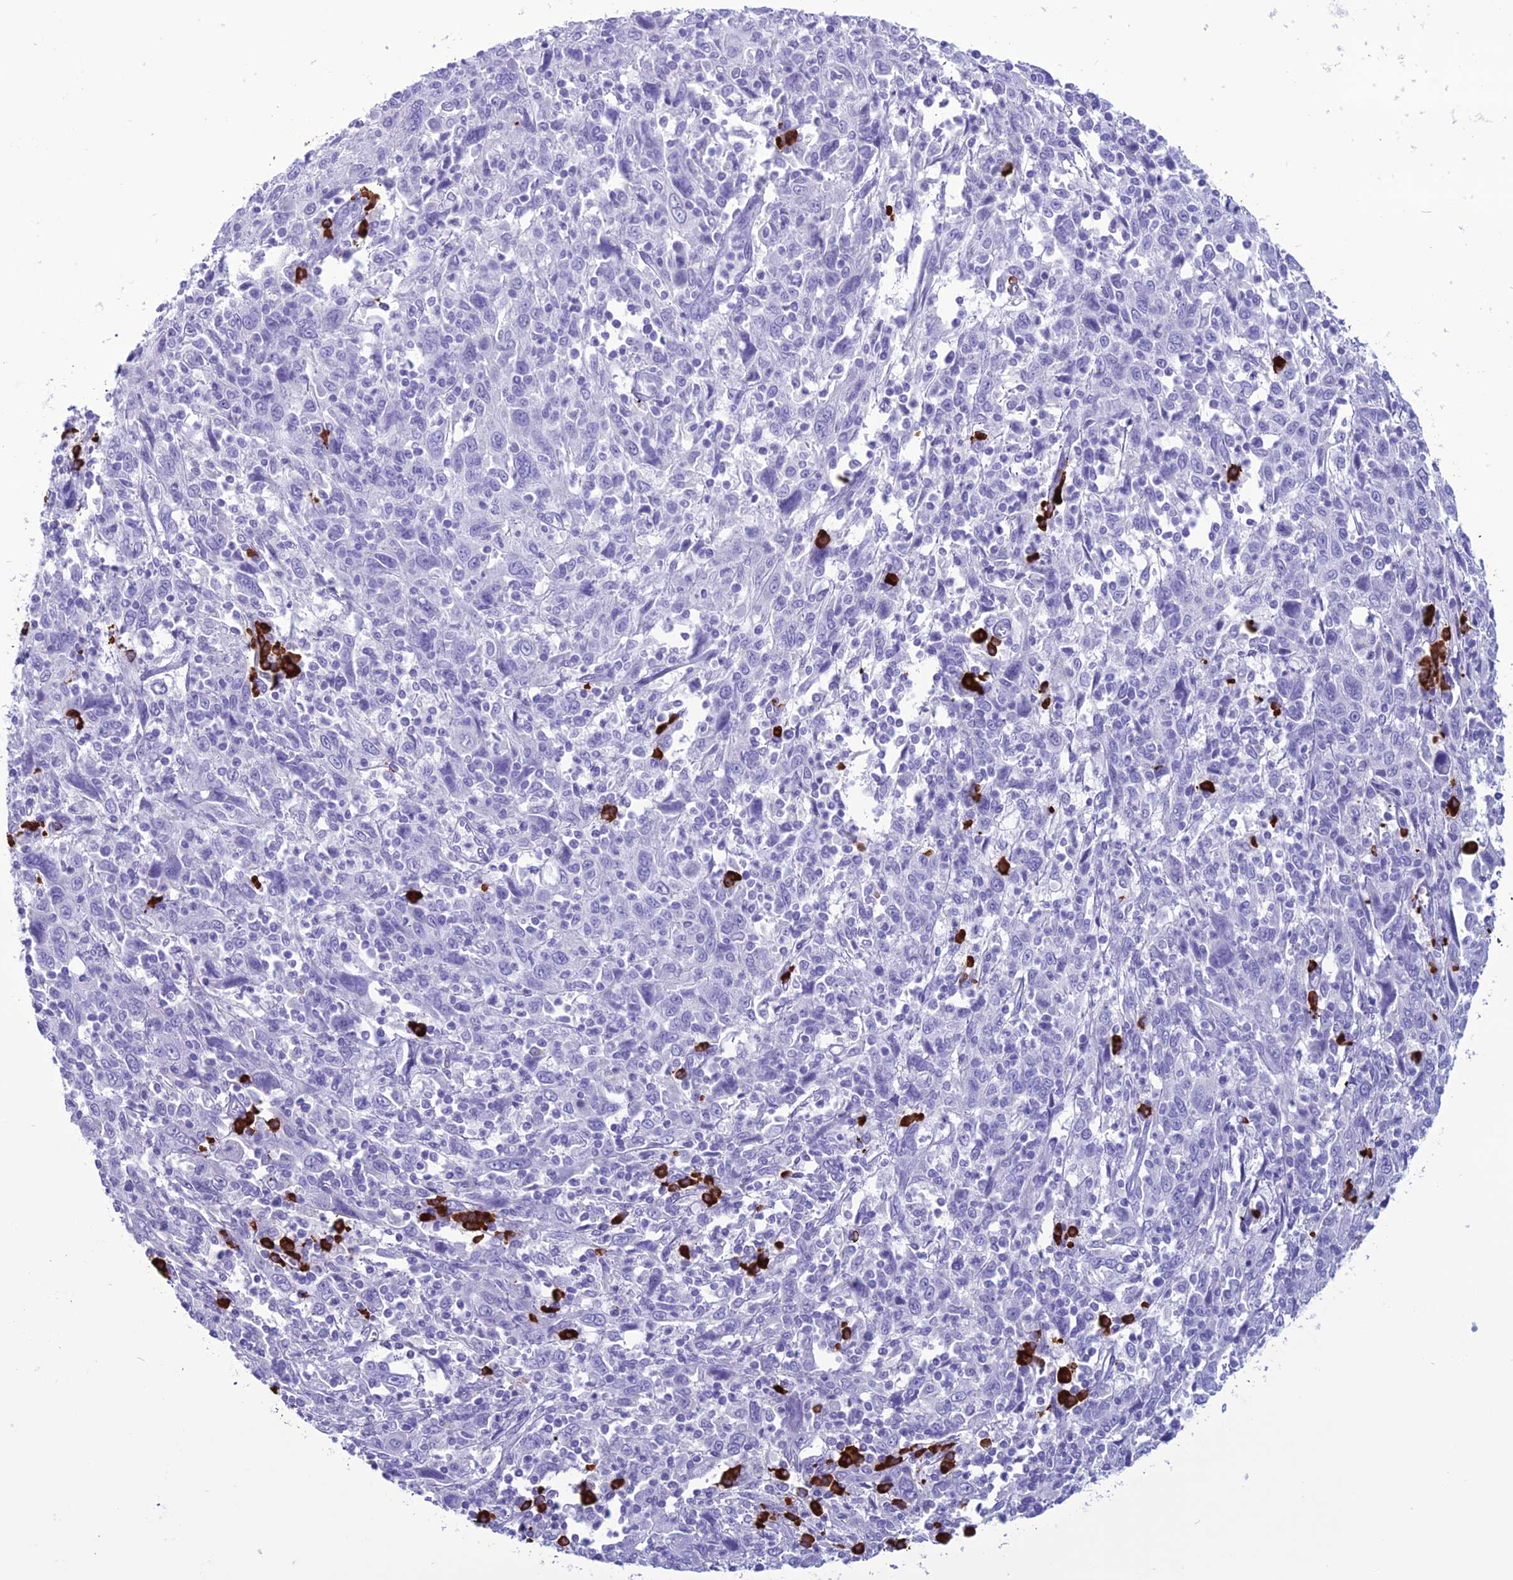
{"staining": {"intensity": "negative", "quantity": "none", "location": "none"}, "tissue": "cervical cancer", "cell_type": "Tumor cells", "image_type": "cancer", "snomed": [{"axis": "morphology", "description": "Squamous cell carcinoma, NOS"}, {"axis": "topography", "description": "Cervix"}], "caption": "Immunohistochemical staining of human squamous cell carcinoma (cervical) displays no significant staining in tumor cells.", "gene": "MZB1", "patient": {"sex": "female", "age": 46}}